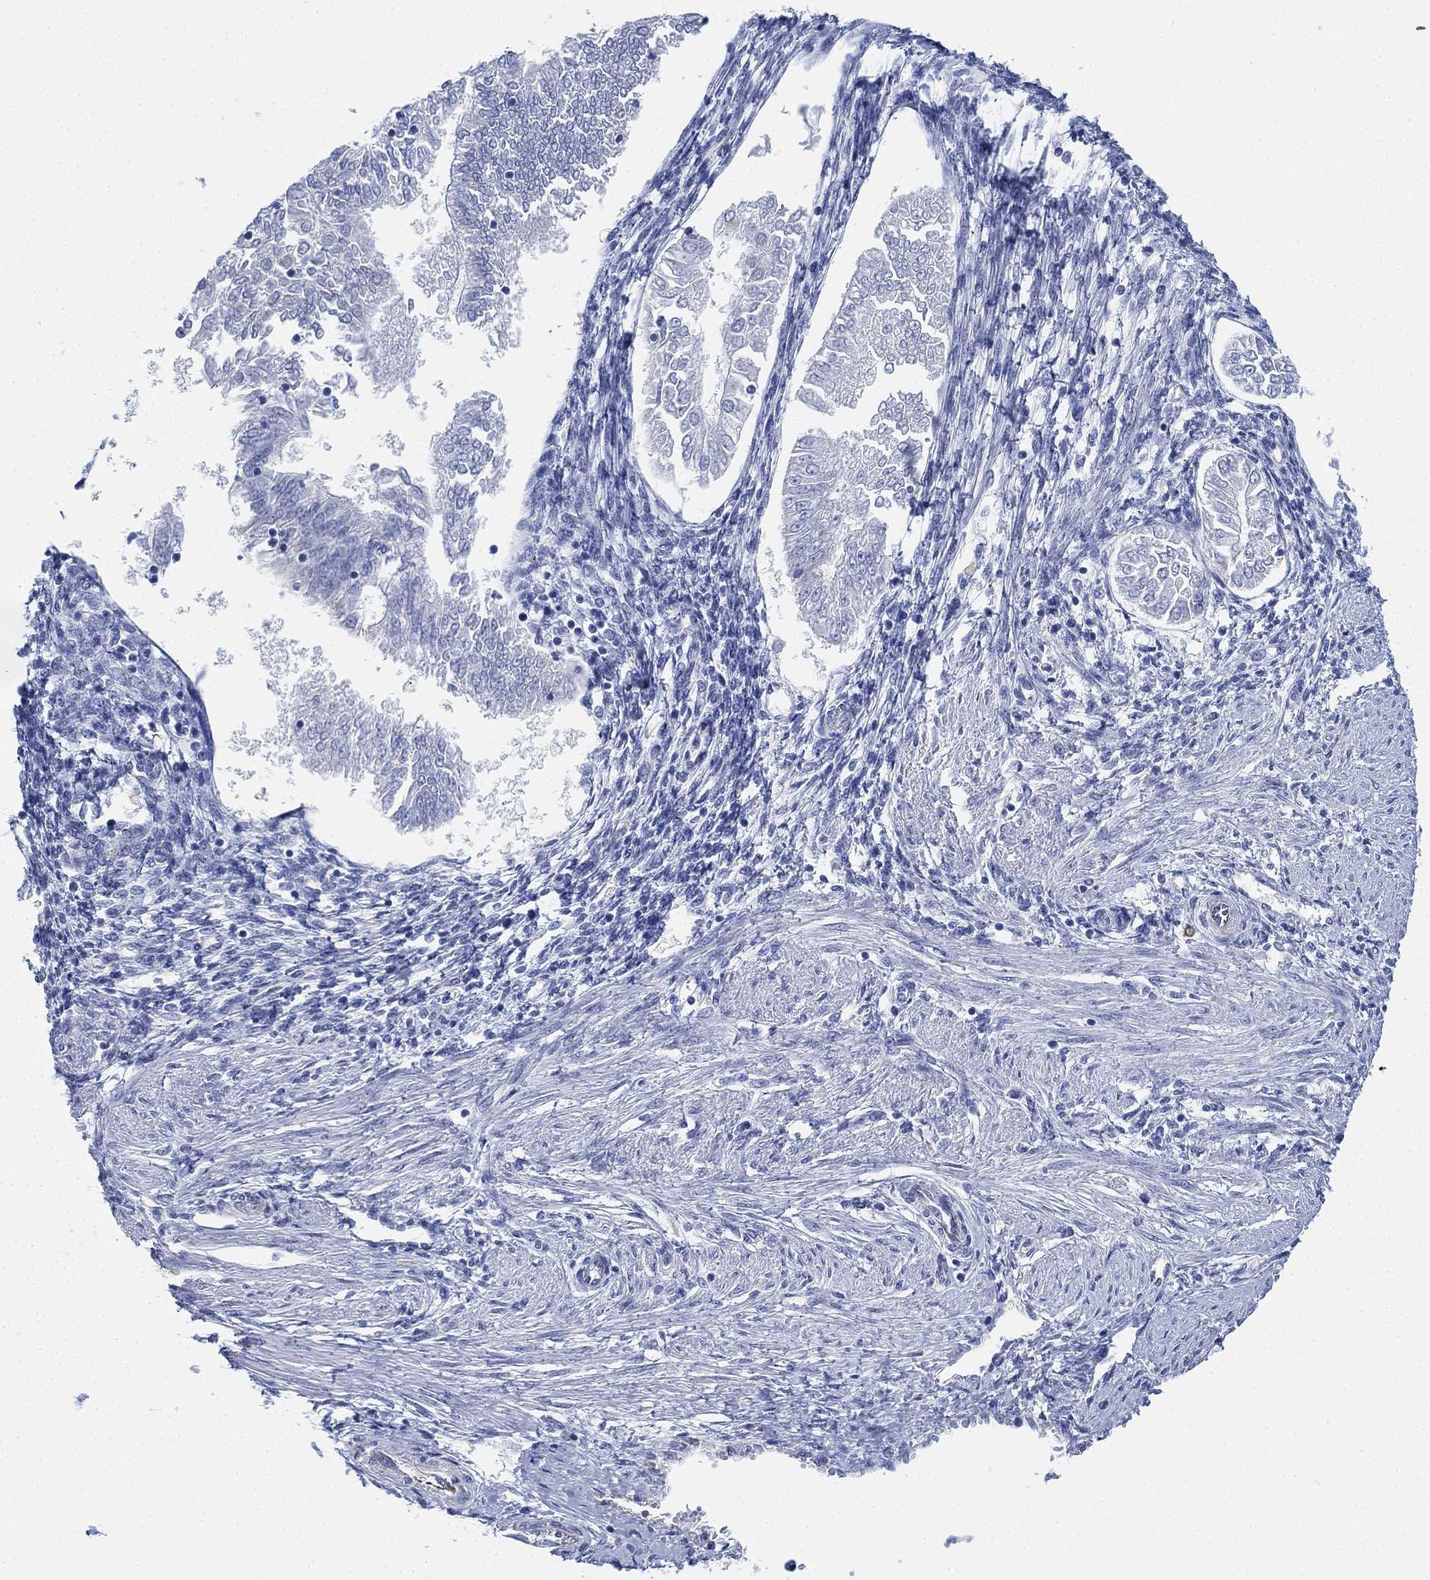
{"staining": {"intensity": "negative", "quantity": "none", "location": "none"}, "tissue": "endometrial cancer", "cell_type": "Tumor cells", "image_type": "cancer", "snomed": [{"axis": "morphology", "description": "Adenocarcinoma, NOS"}, {"axis": "topography", "description": "Endometrium"}], "caption": "IHC of adenocarcinoma (endometrial) displays no positivity in tumor cells. Nuclei are stained in blue.", "gene": "PSKH2", "patient": {"sex": "female", "age": 53}}